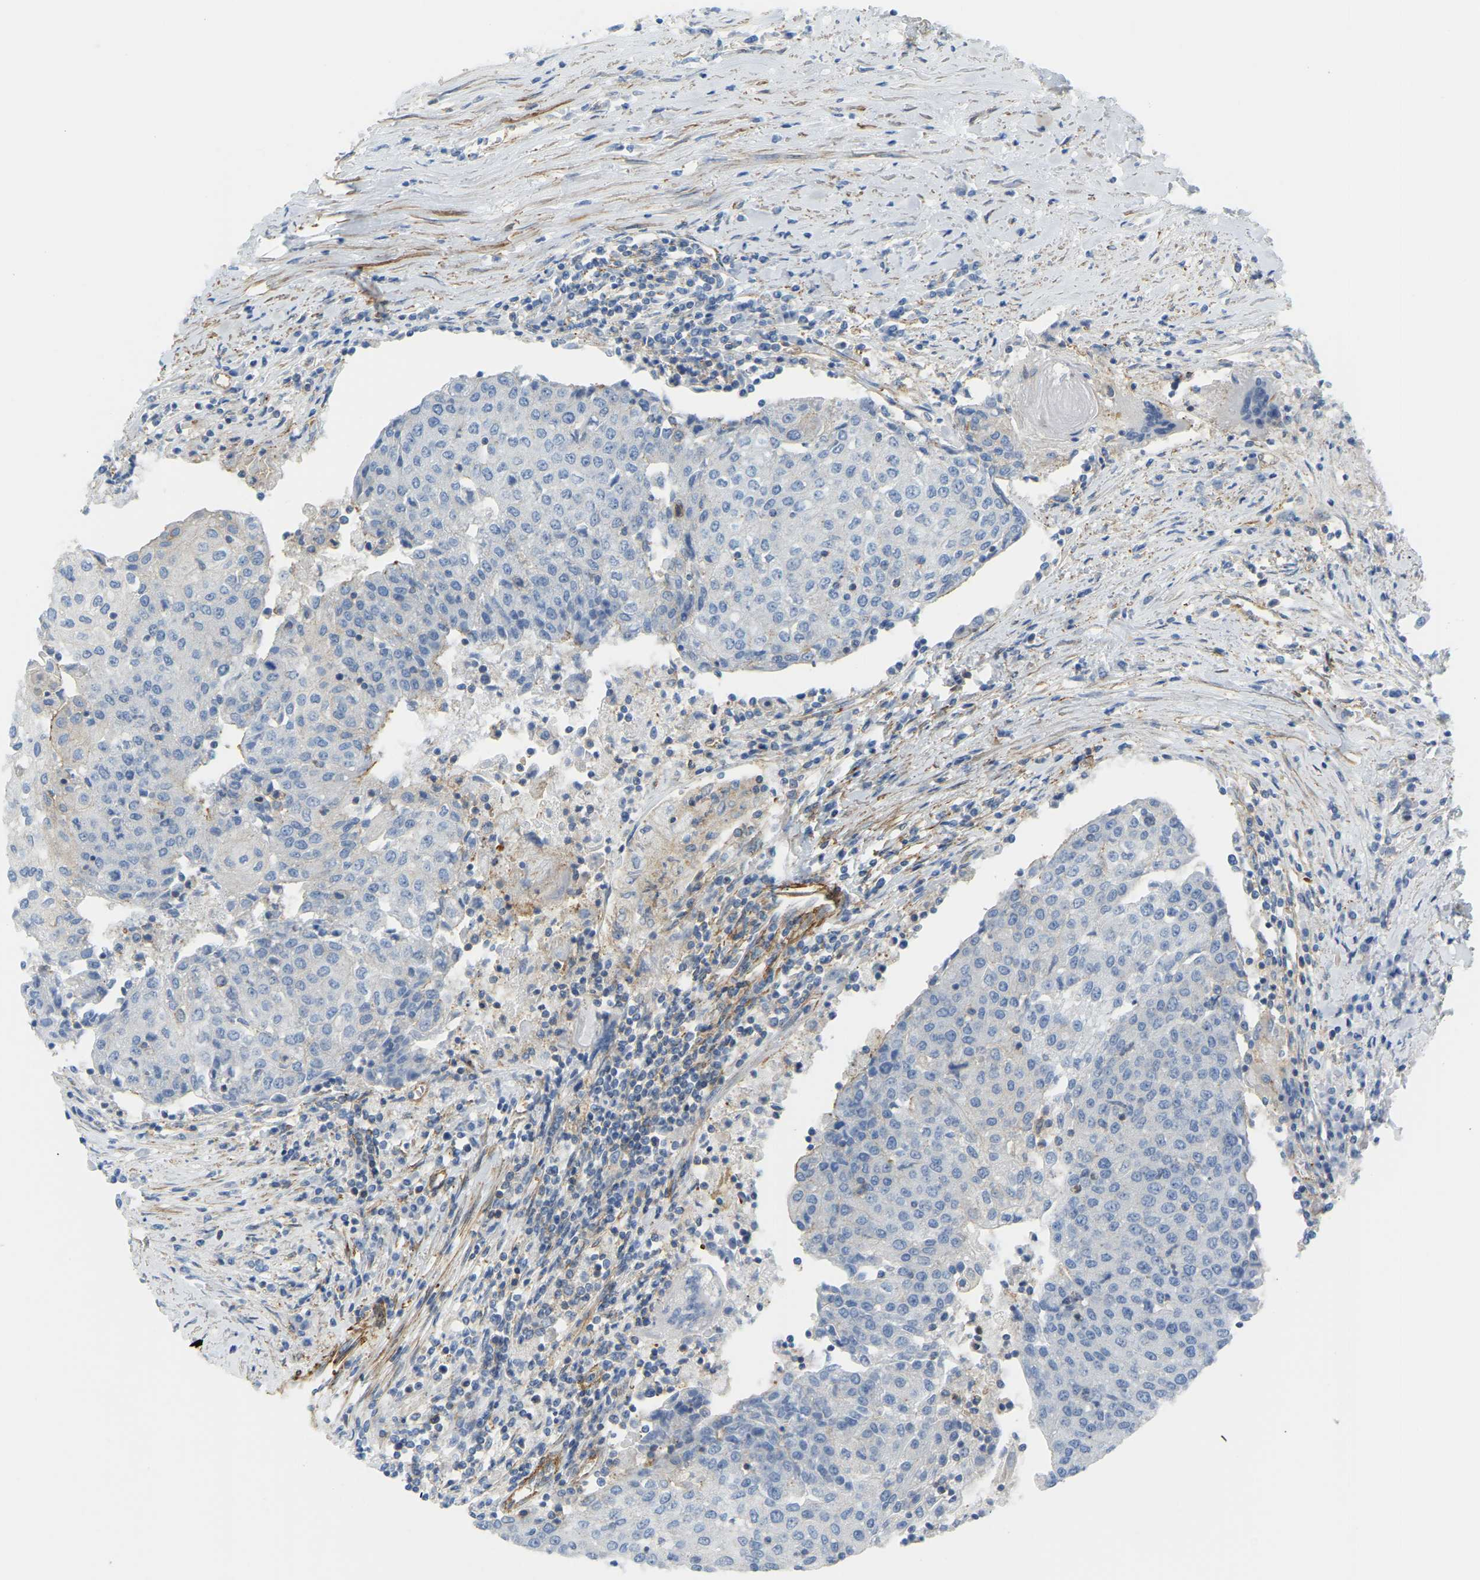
{"staining": {"intensity": "negative", "quantity": "none", "location": "none"}, "tissue": "urothelial cancer", "cell_type": "Tumor cells", "image_type": "cancer", "snomed": [{"axis": "morphology", "description": "Urothelial carcinoma, High grade"}, {"axis": "topography", "description": "Urinary bladder"}], "caption": "Human high-grade urothelial carcinoma stained for a protein using immunohistochemistry (IHC) reveals no expression in tumor cells.", "gene": "MYL3", "patient": {"sex": "female", "age": 85}}